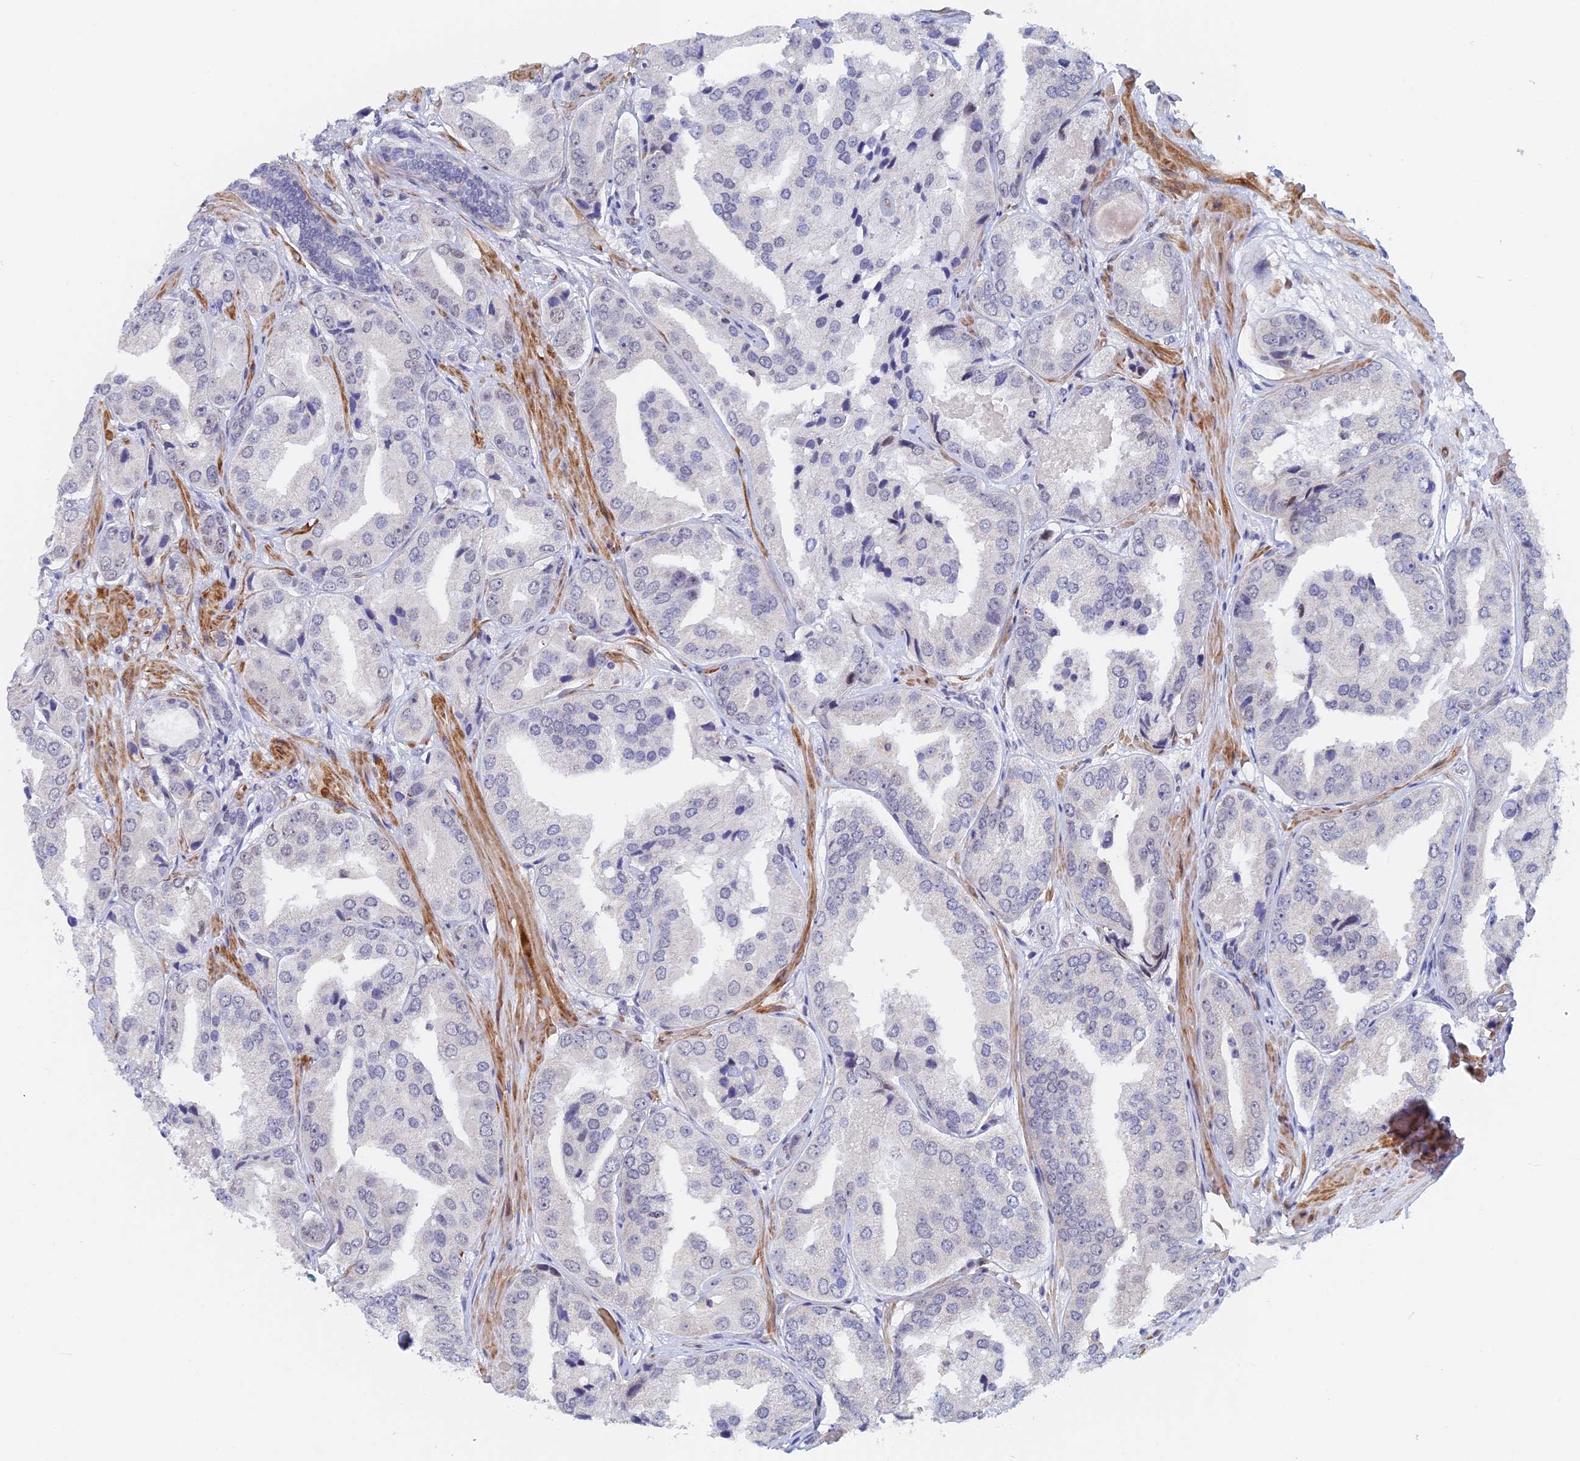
{"staining": {"intensity": "negative", "quantity": "none", "location": "none"}, "tissue": "prostate cancer", "cell_type": "Tumor cells", "image_type": "cancer", "snomed": [{"axis": "morphology", "description": "Adenocarcinoma, High grade"}, {"axis": "topography", "description": "Prostate"}], "caption": "The photomicrograph reveals no staining of tumor cells in prostate adenocarcinoma (high-grade). Brightfield microscopy of IHC stained with DAB (brown) and hematoxylin (blue), captured at high magnification.", "gene": "GMNC", "patient": {"sex": "male", "age": 63}}